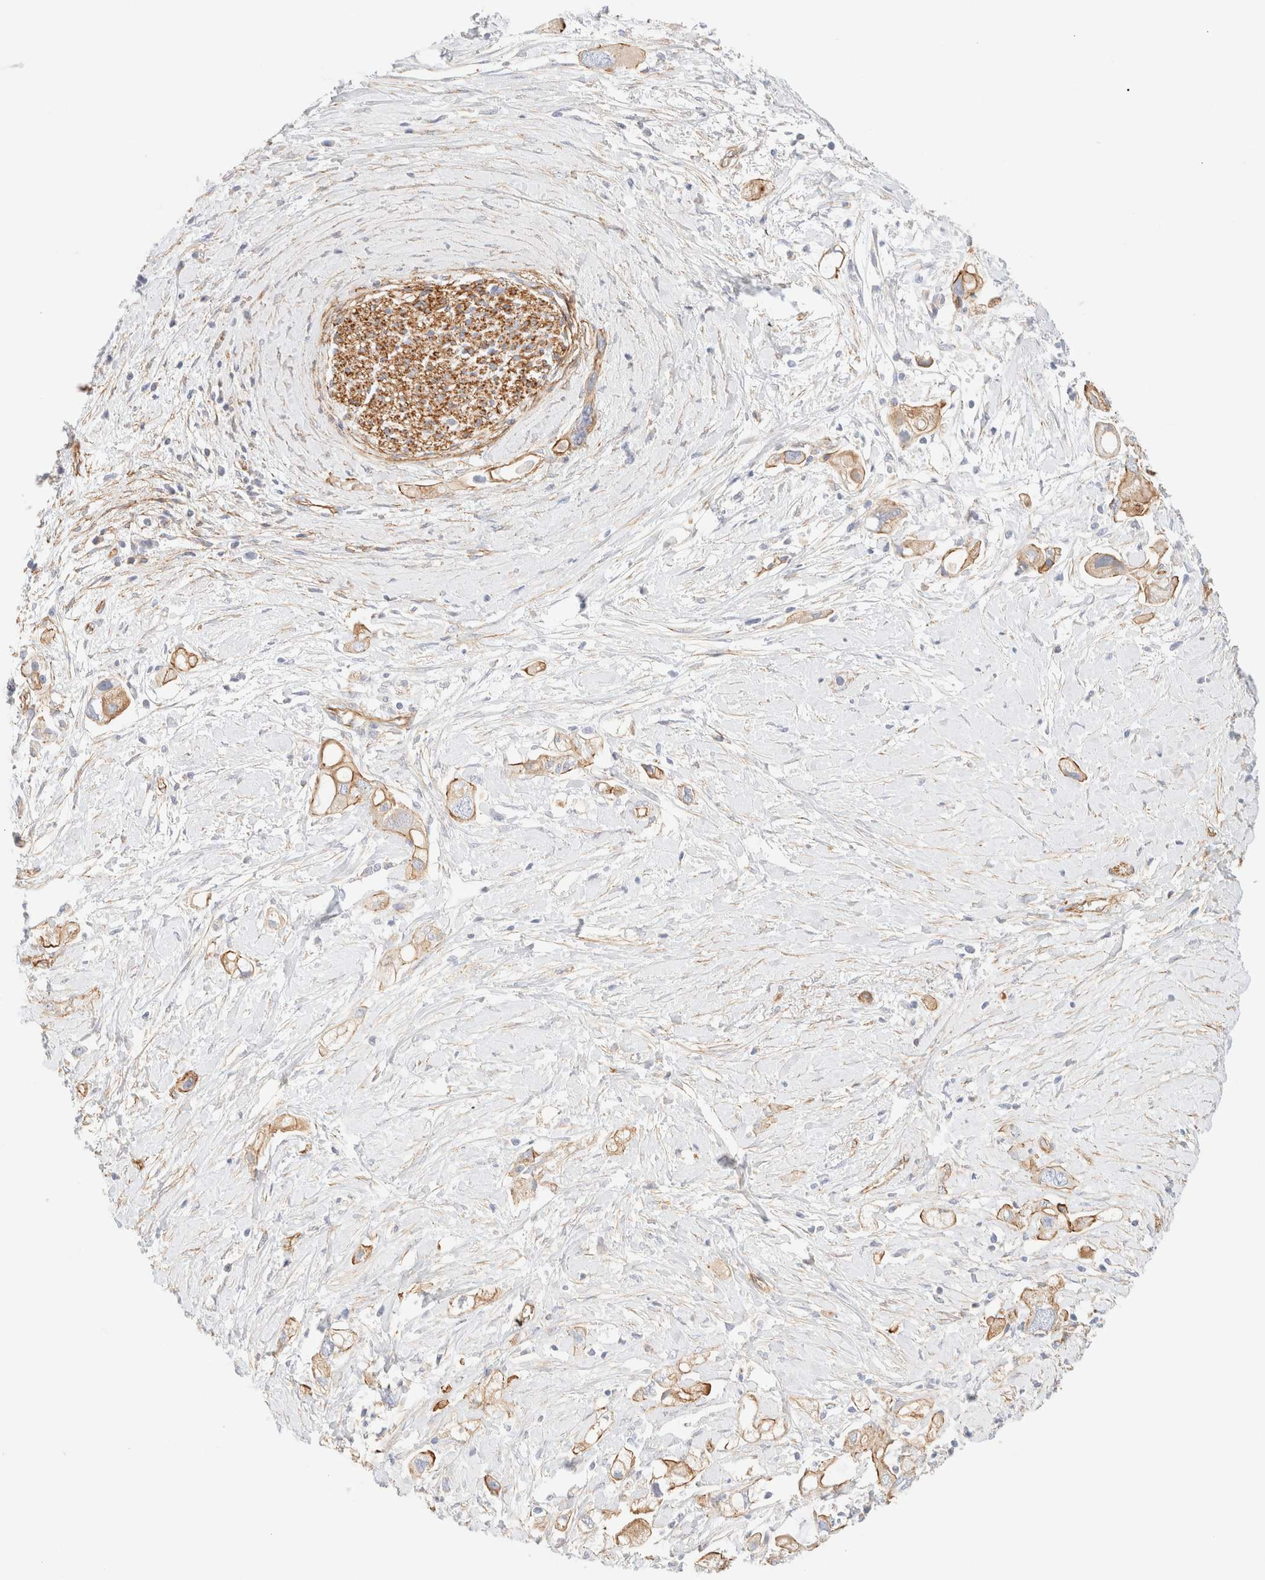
{"staining": {"intensity": "moderate", "quantity": "25%-75%", "location": "cytoplasmic/membranous"}, "tissue": "pancreatic cancer", "cell_type": "Tumor cells", "image_type": "cancer", "snomed": [{"axis": "morphology", "description": "Adenocarcinoma, NOS"}, {"axis": "topography", "description": "Pancreas"}], "caption": "Moderate cytoplasmic/membranous staining is appreciated in approximately 25%-75% of tumor cells in pancreatic adenocarcinoma.", "gene": "CYB5R4", "patient": {"sex": "female", "age": 56}}